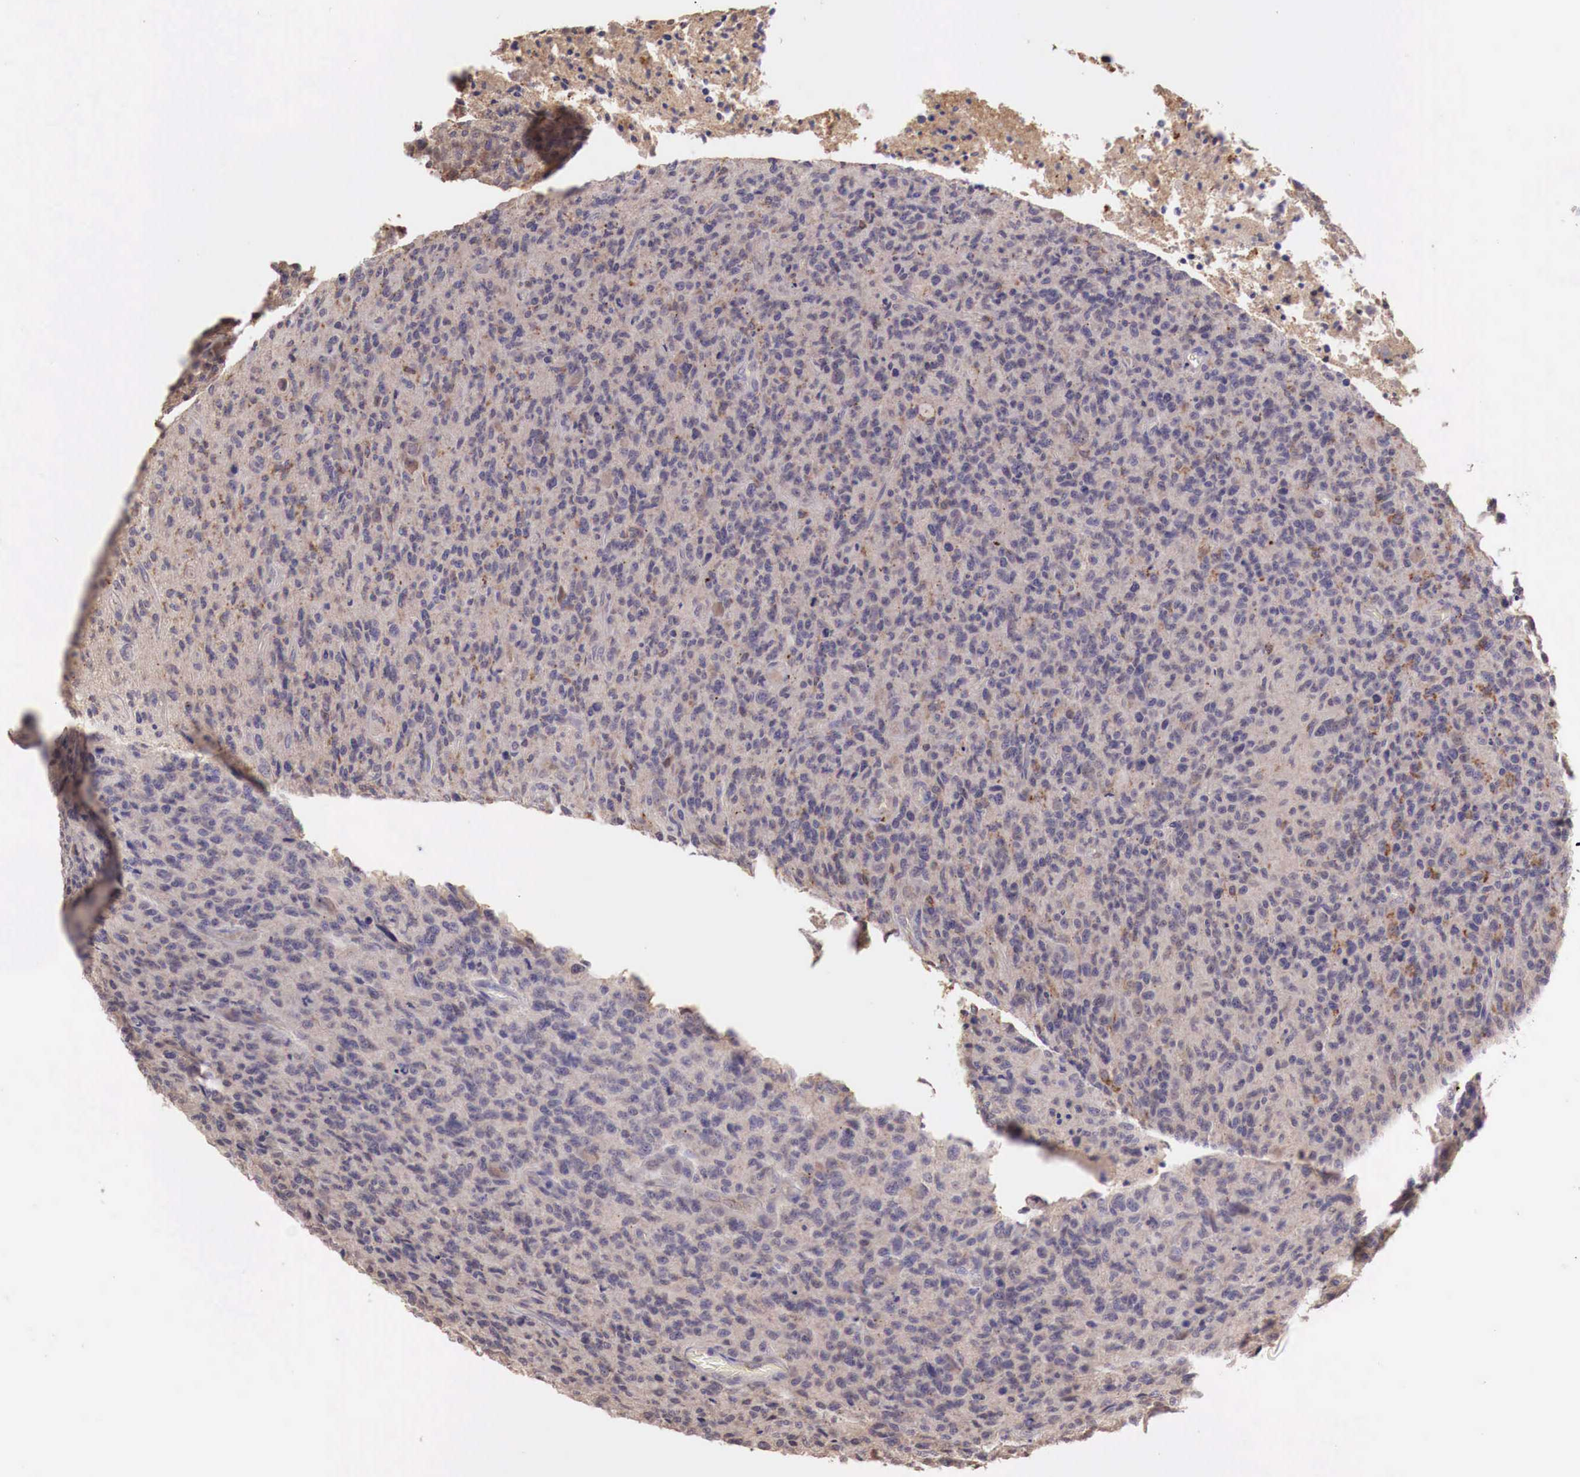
{"staining": {"intensity": "weak", "quantity": "25%-75%", "location": "cytoplasmic/membranous"}, "tissue": "glioma", "cell_type": "Tumor cells", "image_type": "cancer", "snomed": [{"axis": "morphology", "description": "Glioma, malignant, High grade"}, {"axis": "topography", "description": "Brain"}], "caption": "This image displays immunohistochemistry staining of human malignant high-grade glioma, with low weak cytoplasmic/membranous staining in about 25%-75% of tumor cells.", "gene": "CHRDL1", "patient": {"sex": "male", "age": 36}}